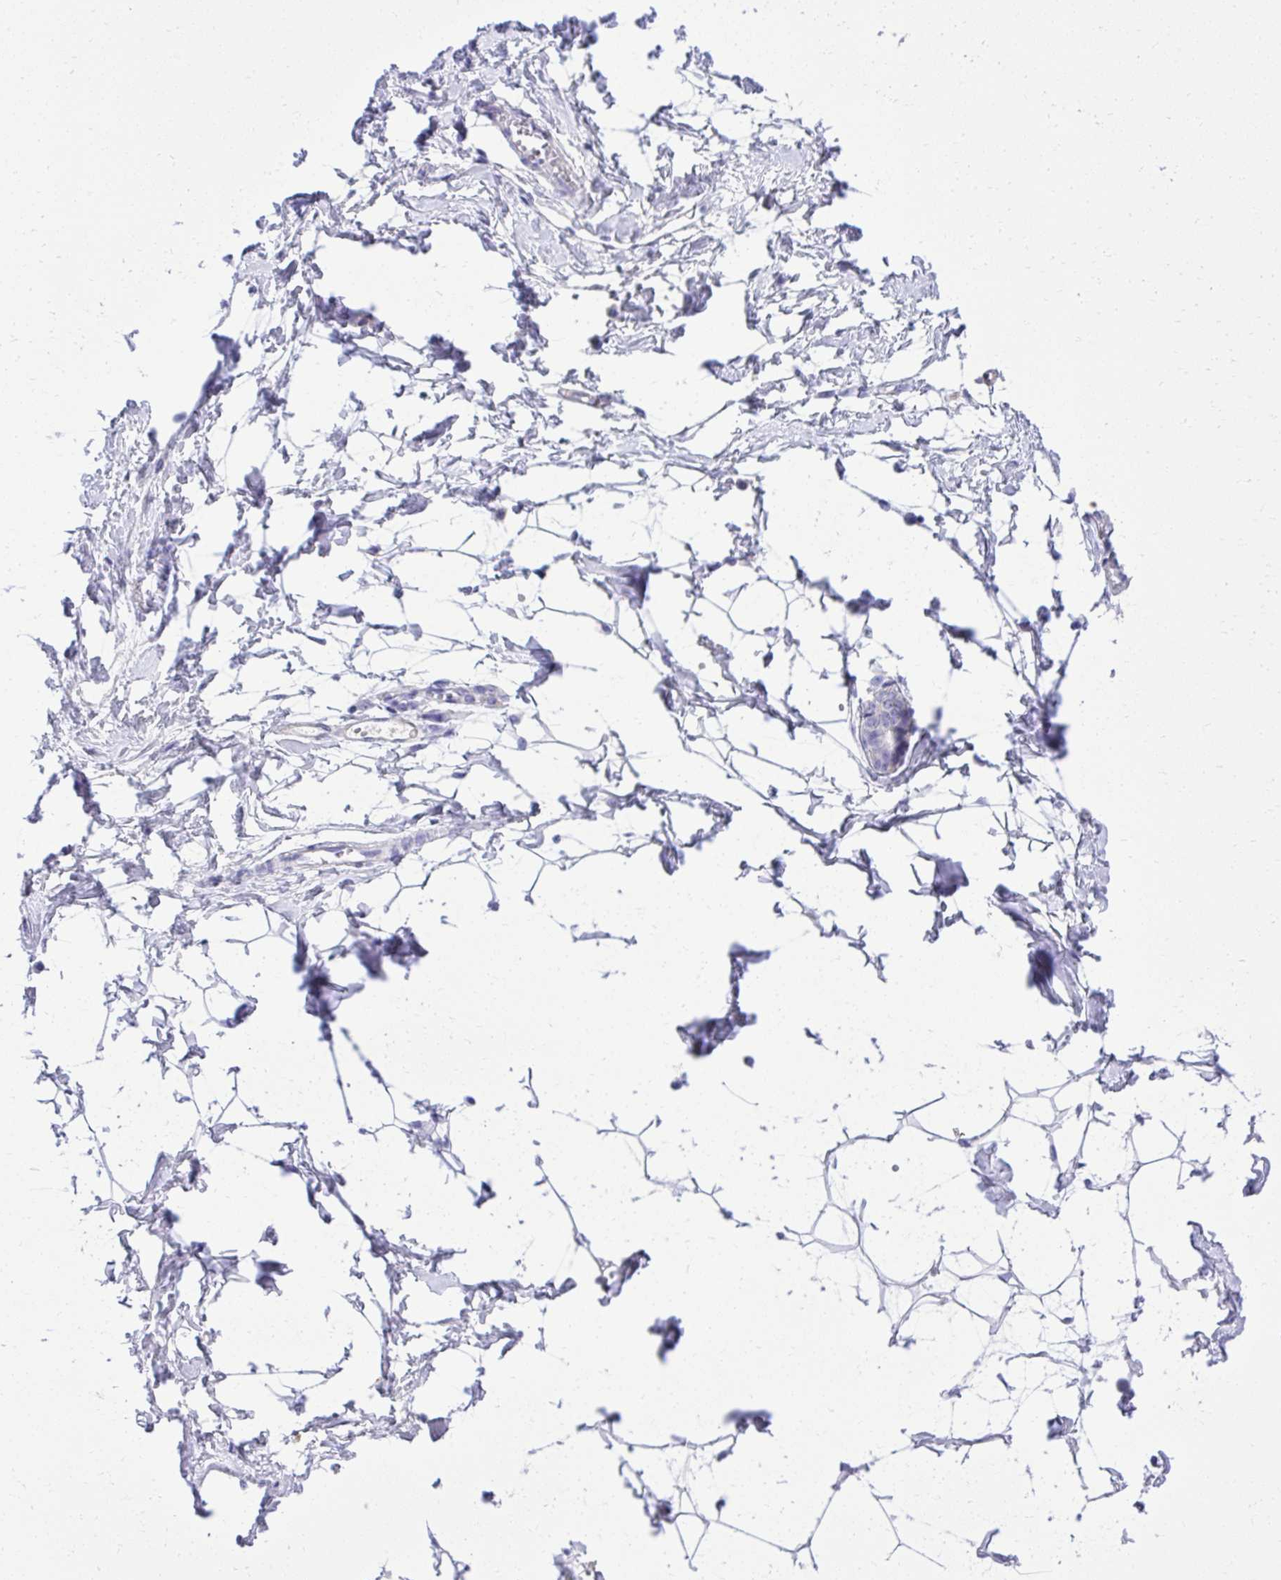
{"staining": {"intensity": "negative", "quantity": "none", "location": "none"}, "tissue": "breast", "cell_type": "Adipocytes", "image_type": "normal", "snomed": [{"axis": "morphology", "description": "Normal tissue, NOS"}, {"axis": "topography", "description": "Breast"}], "caption": "Image shows no protein positivity in adipocytes of normal breast.", "gene": "ST6GALNAC3", "patient": {"sex": "female", "age": 45}}